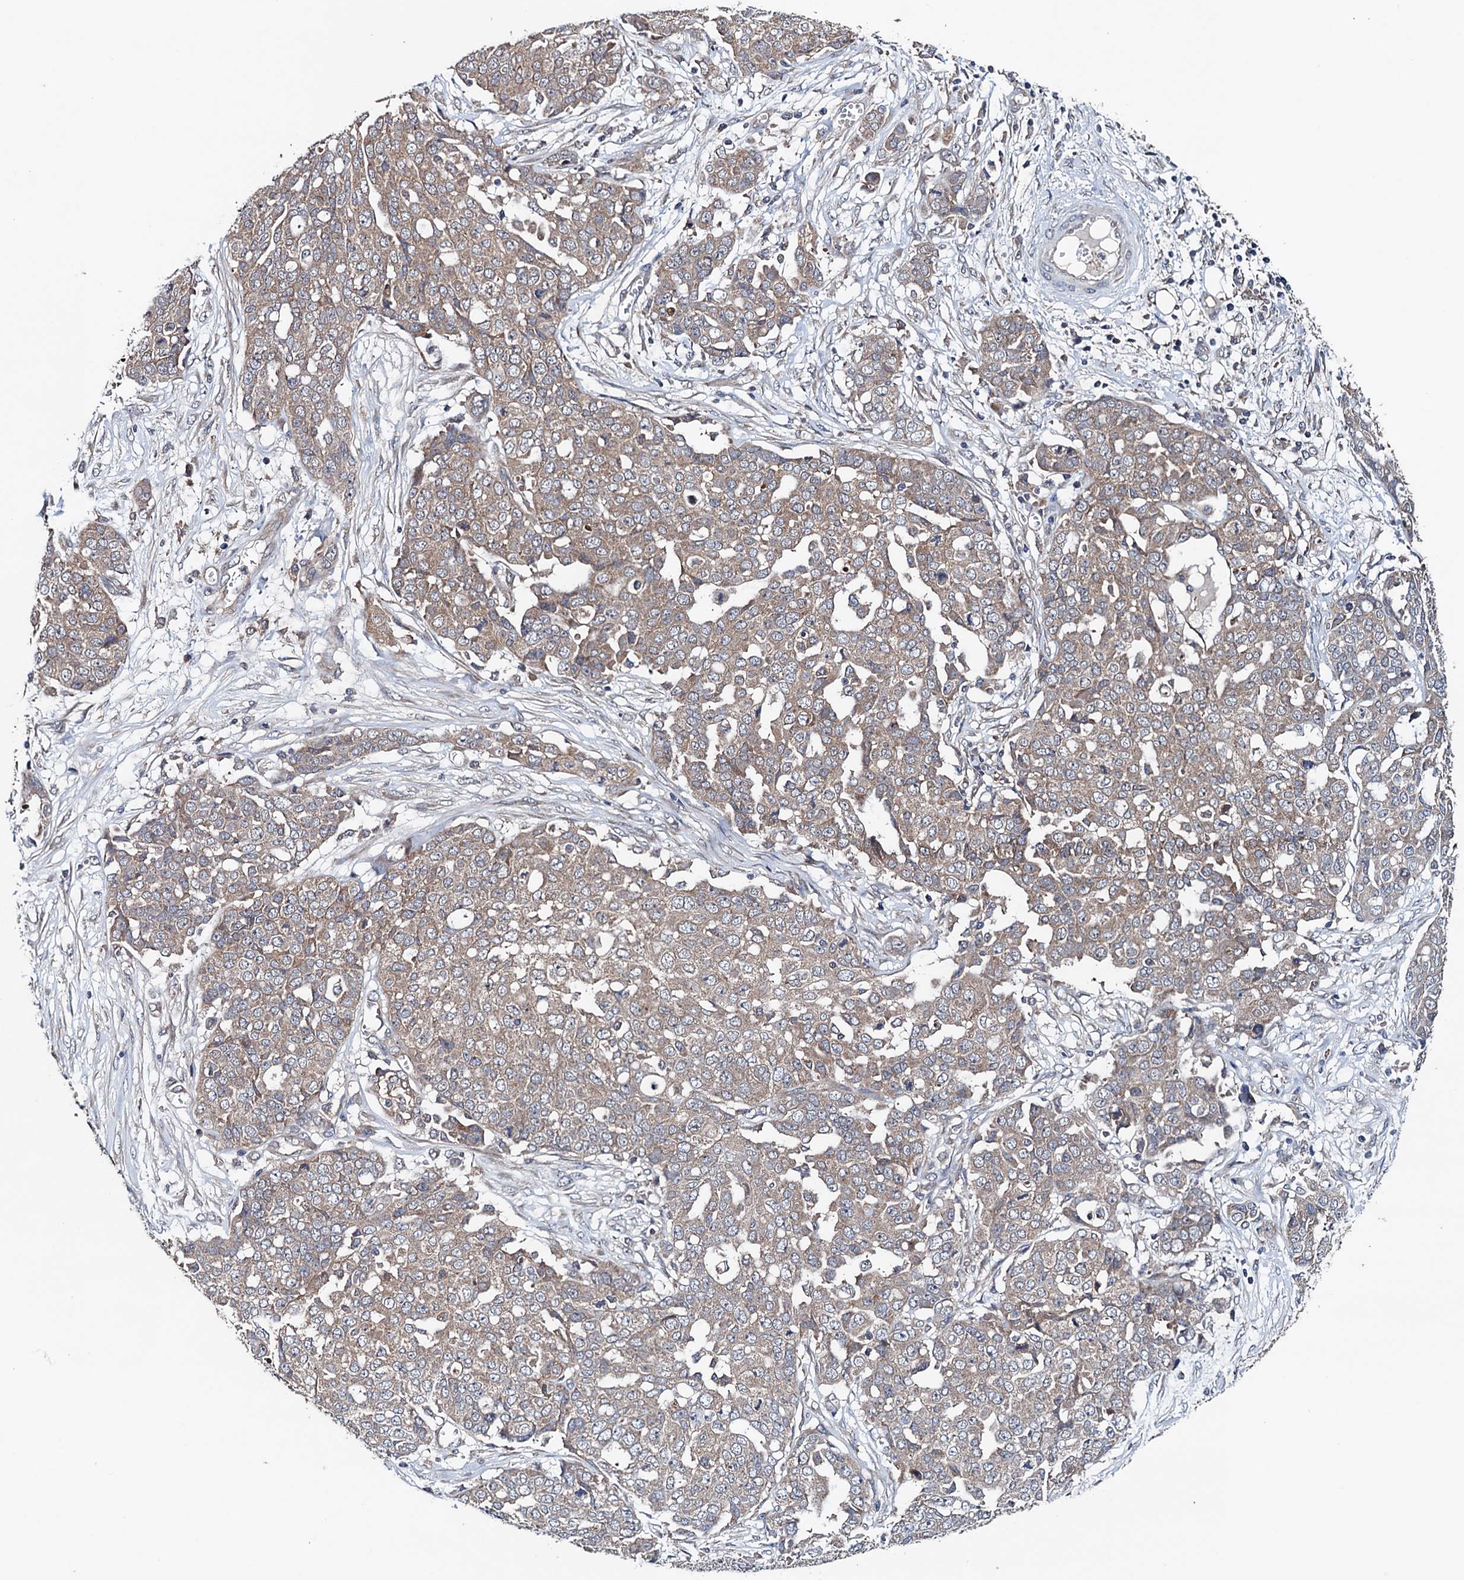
{"staining": {"intensity": "weak", "quantity": ">75%", "location": "cytoplasmic/membranous"}, "tissue": "ovarian cancer", "cell_type": "Tumor cells", "image_type": "cancer", "snomed": [{"axis": "morphology", "description": "Cystadenocarcinoma, serous, NOS"}, {"axis": "topography", "description": "Soft tissue"}, {"axis": "topography", "description": "Ovary"}], "caption": "Human ovarian cancer stained with a brown dye demonstrates weak cytoplasmic/membranous positive expression in about >75% of tumor cells.", "gene": "BLTP3B", "patient": {"sex": "female", "age": 57}}